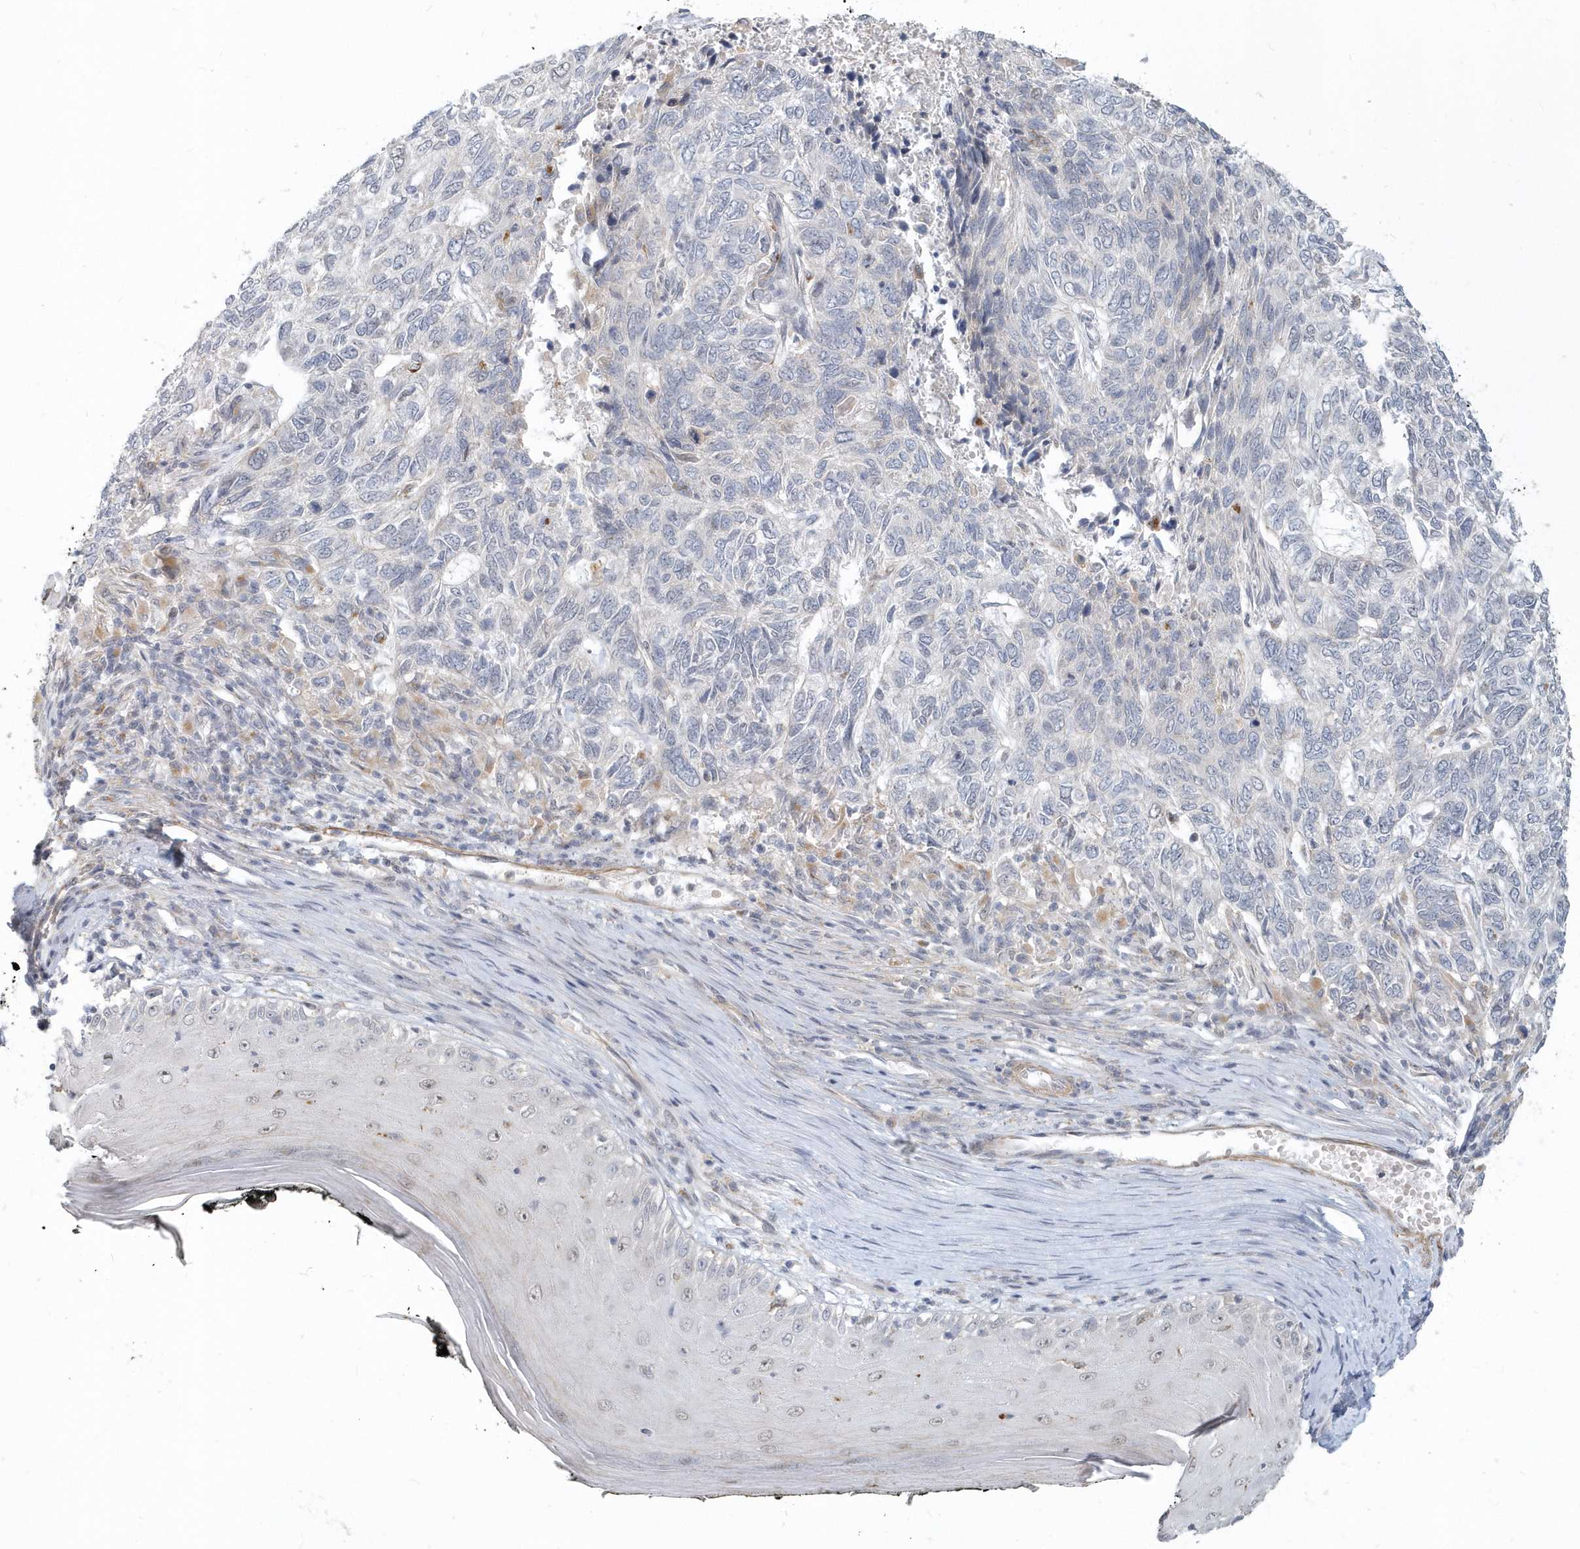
{"staining": {"intensity": "negative", "quantity": "none", "location": "none"}, "tissue": "skin cancer", "cell_type": "Tumor cells", "image_type": "cancer", "snomed": [{"axis": "morphology", "description": "Basal cell carcinoma"}, {"axis": "topography", "description": "Skin"}], "caption": "This is an IHC photomicrograph of skin basal cell carcinoma. There is no staining in tumor cells.", "gene": "NAPB", "patient": {"sex": "female", "age": 65}}